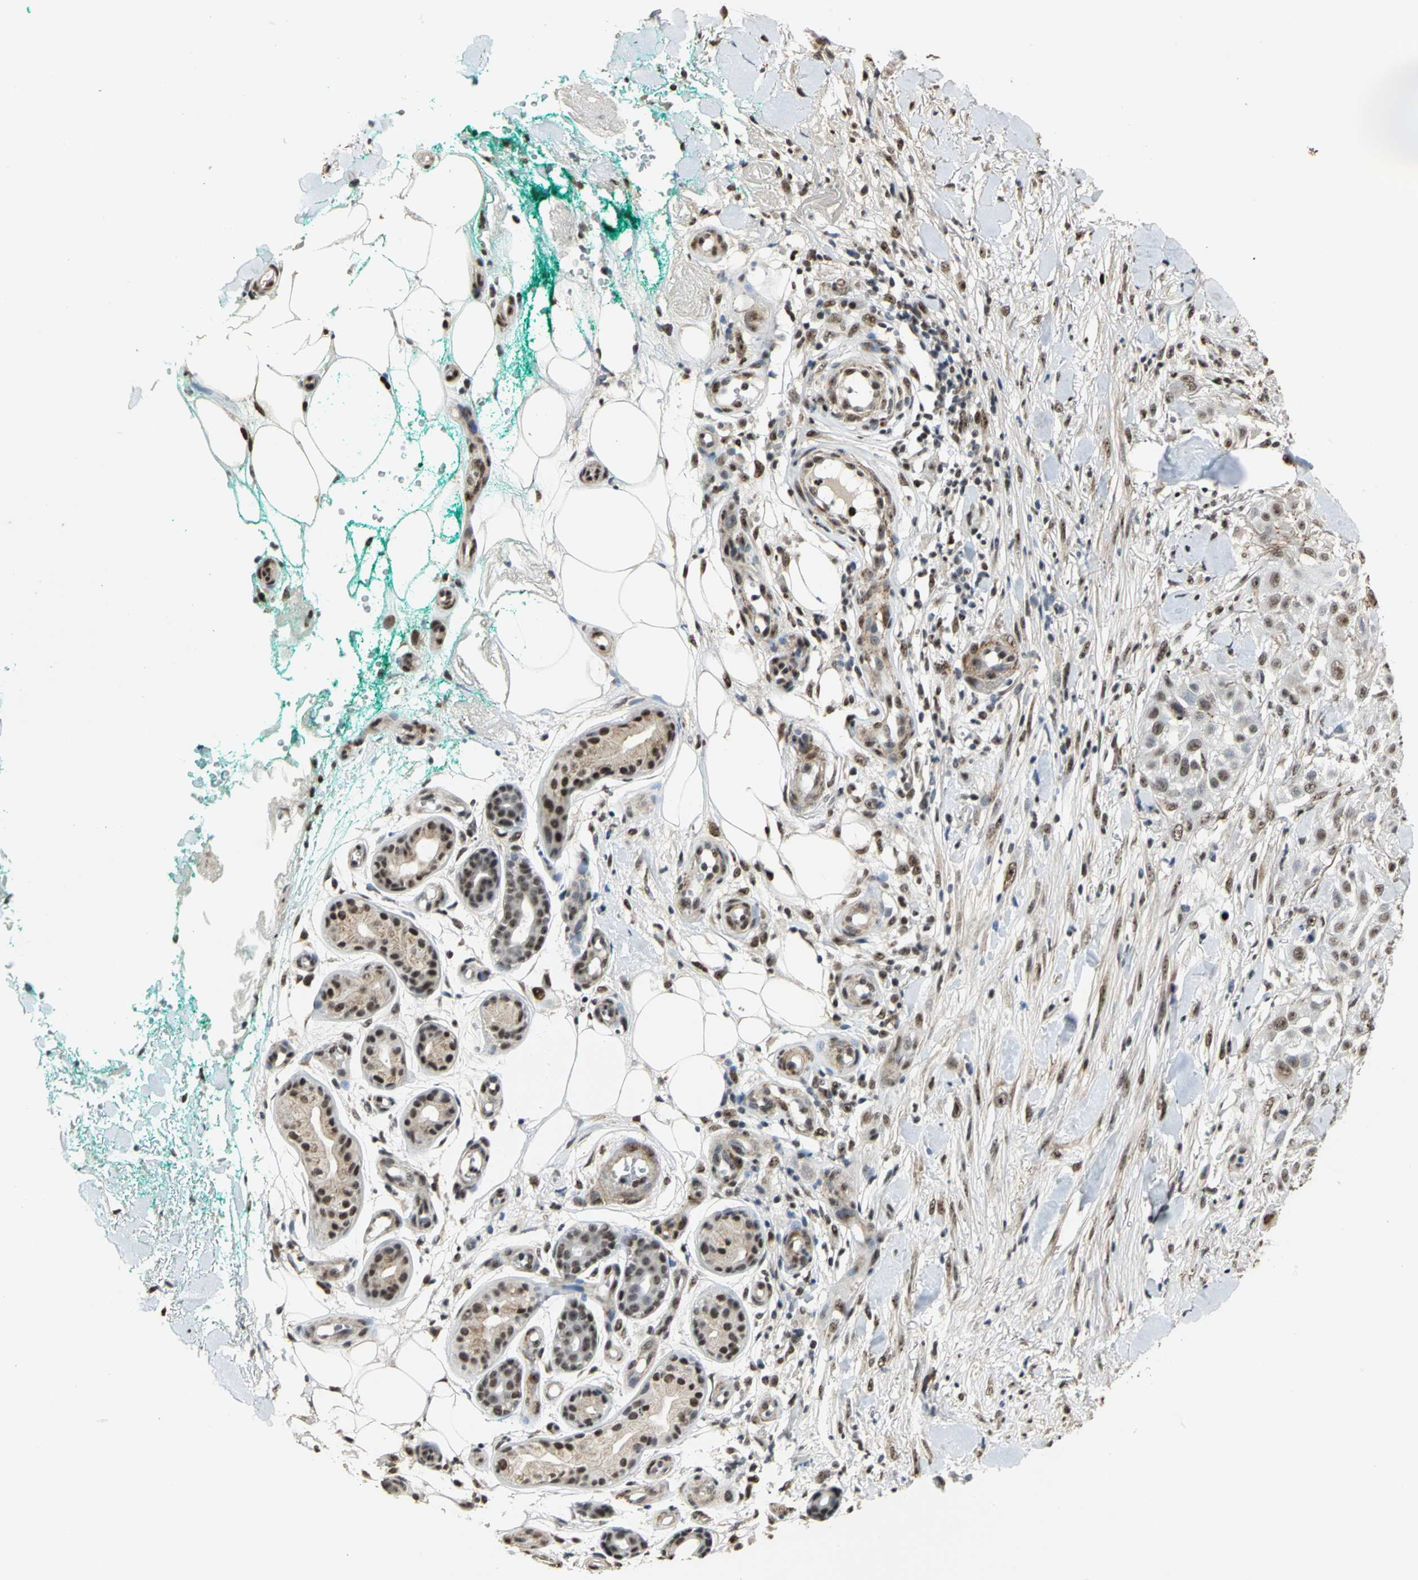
{"staining": {"intensity": "strong", "quantity": ">75%", "location": "nuclear"}, "tissue": "skin cancer", "cell_type": "Tumor cells", "image_type": "cancer", "snomed": [{"axis": "morphology", "description": "Squamous cell carcinoma, NOS"}, {"axis": "topography", "description": "Skin"}], "caption": "Immunohistochemical staining of skin cancer demonstrates high levels of strong nuclear staining in approximately >75% of tumor cells.", "gene": "CCDC88C", "patient": {"sex": "female", "age": 42}}